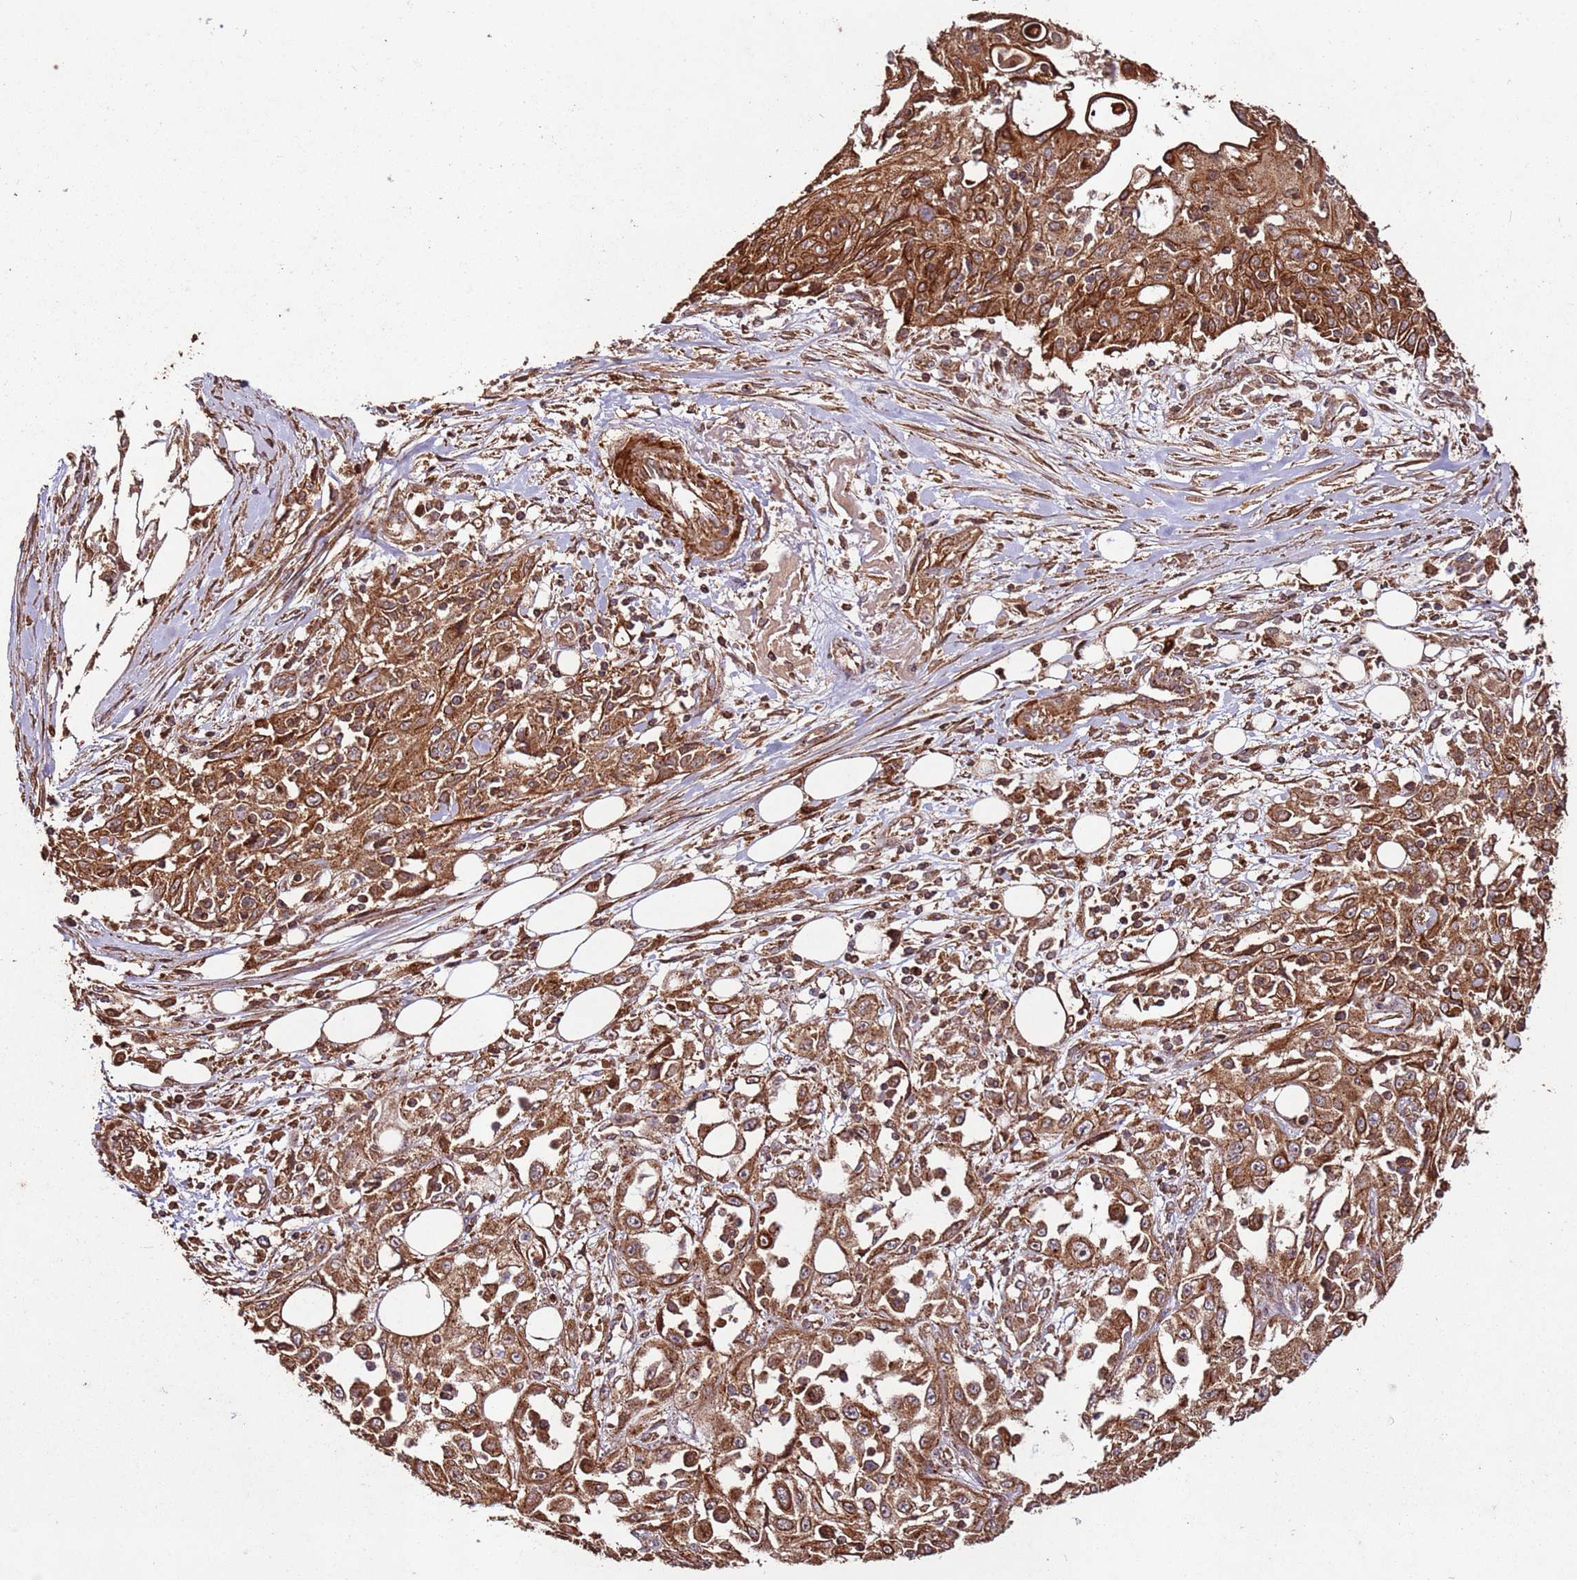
{"staining": {"intensity": "strong", "quantity": ">75%", "location": "cytoplasmic/membranous"}, "tissue": "skin cancer", "cell_type": "Tumor cells", "image_type": "cancer", "snomed": [{"axis": "morphology", "description": "Squamous cell carcinoma, NOS"}, {"axis": "morphology", "description": "Squamous cell carcinoma, metastatic, NOS"}, {"axis": "topography", "description": "Skin"}, {"axis": "topography", "description": "Lymph node"}], "caption": "High-magnification brightfield microscopy of skin cancer stained with DAB (3,3'-diaminobenzidine) (brown) and counterstained with hematoxylin (blue). tumor cells exhibit strong cytoplasmic/membranous expression is identified in approximately>75% of cells.", "gene": "FAM186A", "patient": {"sex": "male", "age": 75}}